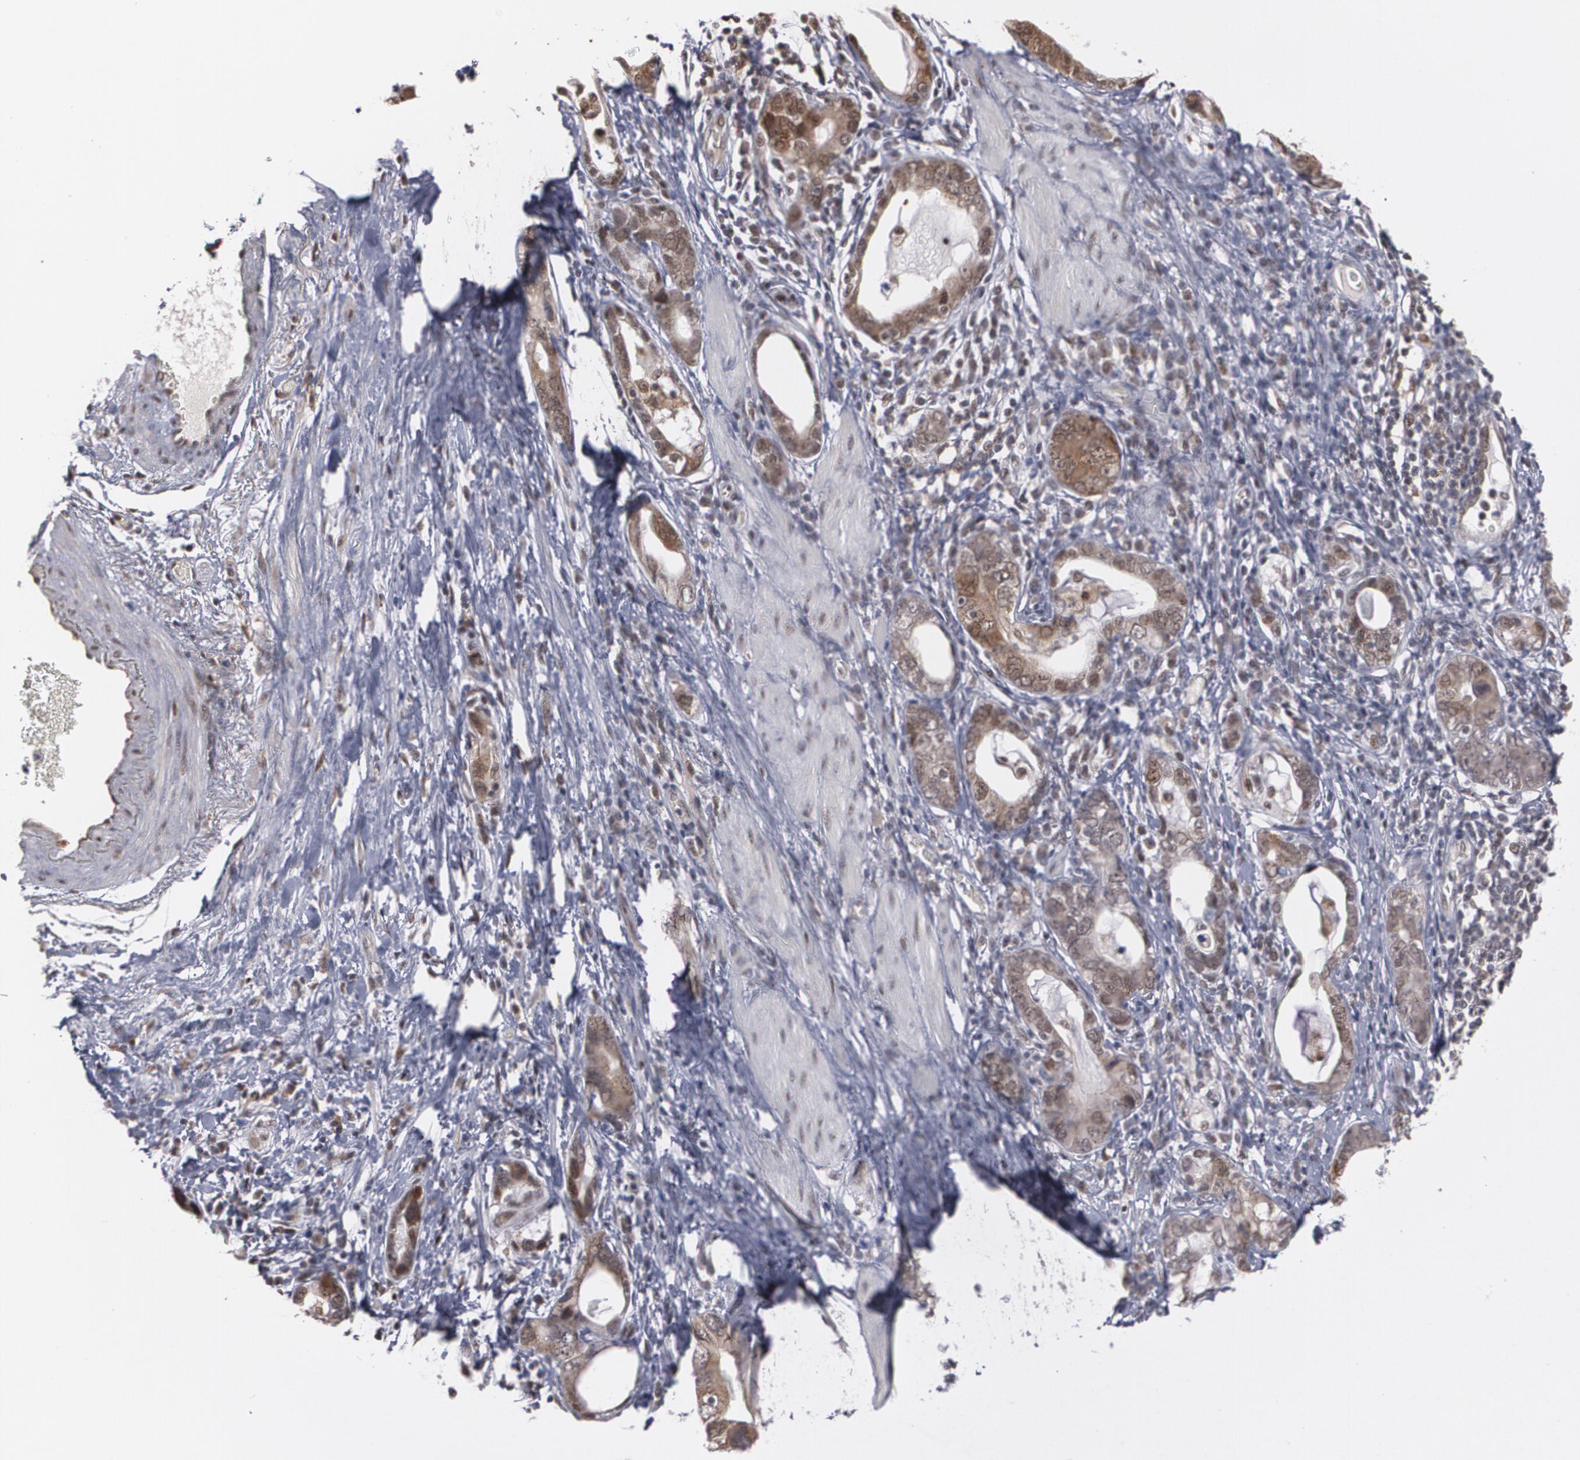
{"staining": {"intensity": "moderate", "quantity": ">75%", "location": "cytoplasmic/membranous,nuclear"}, "tissue": "stomach cancer", "cell_type": "Tumor cells", "image_type": "cancer", "snomed": [{"axis": "morphology", "description": "Adenocarcinoma, NOS"}, {"axis": "topography", "description": "Stomach, lower"}], "caption": "Immunohistochemical staining of human adenocarcinoma (stomach) exhibits moderate cytoplasmic/membranous and nuclear protein staining in approximately >75% of tumor cells.", "gene": "ZNF75A", "patient": {"sex": "female", "age": 93}}